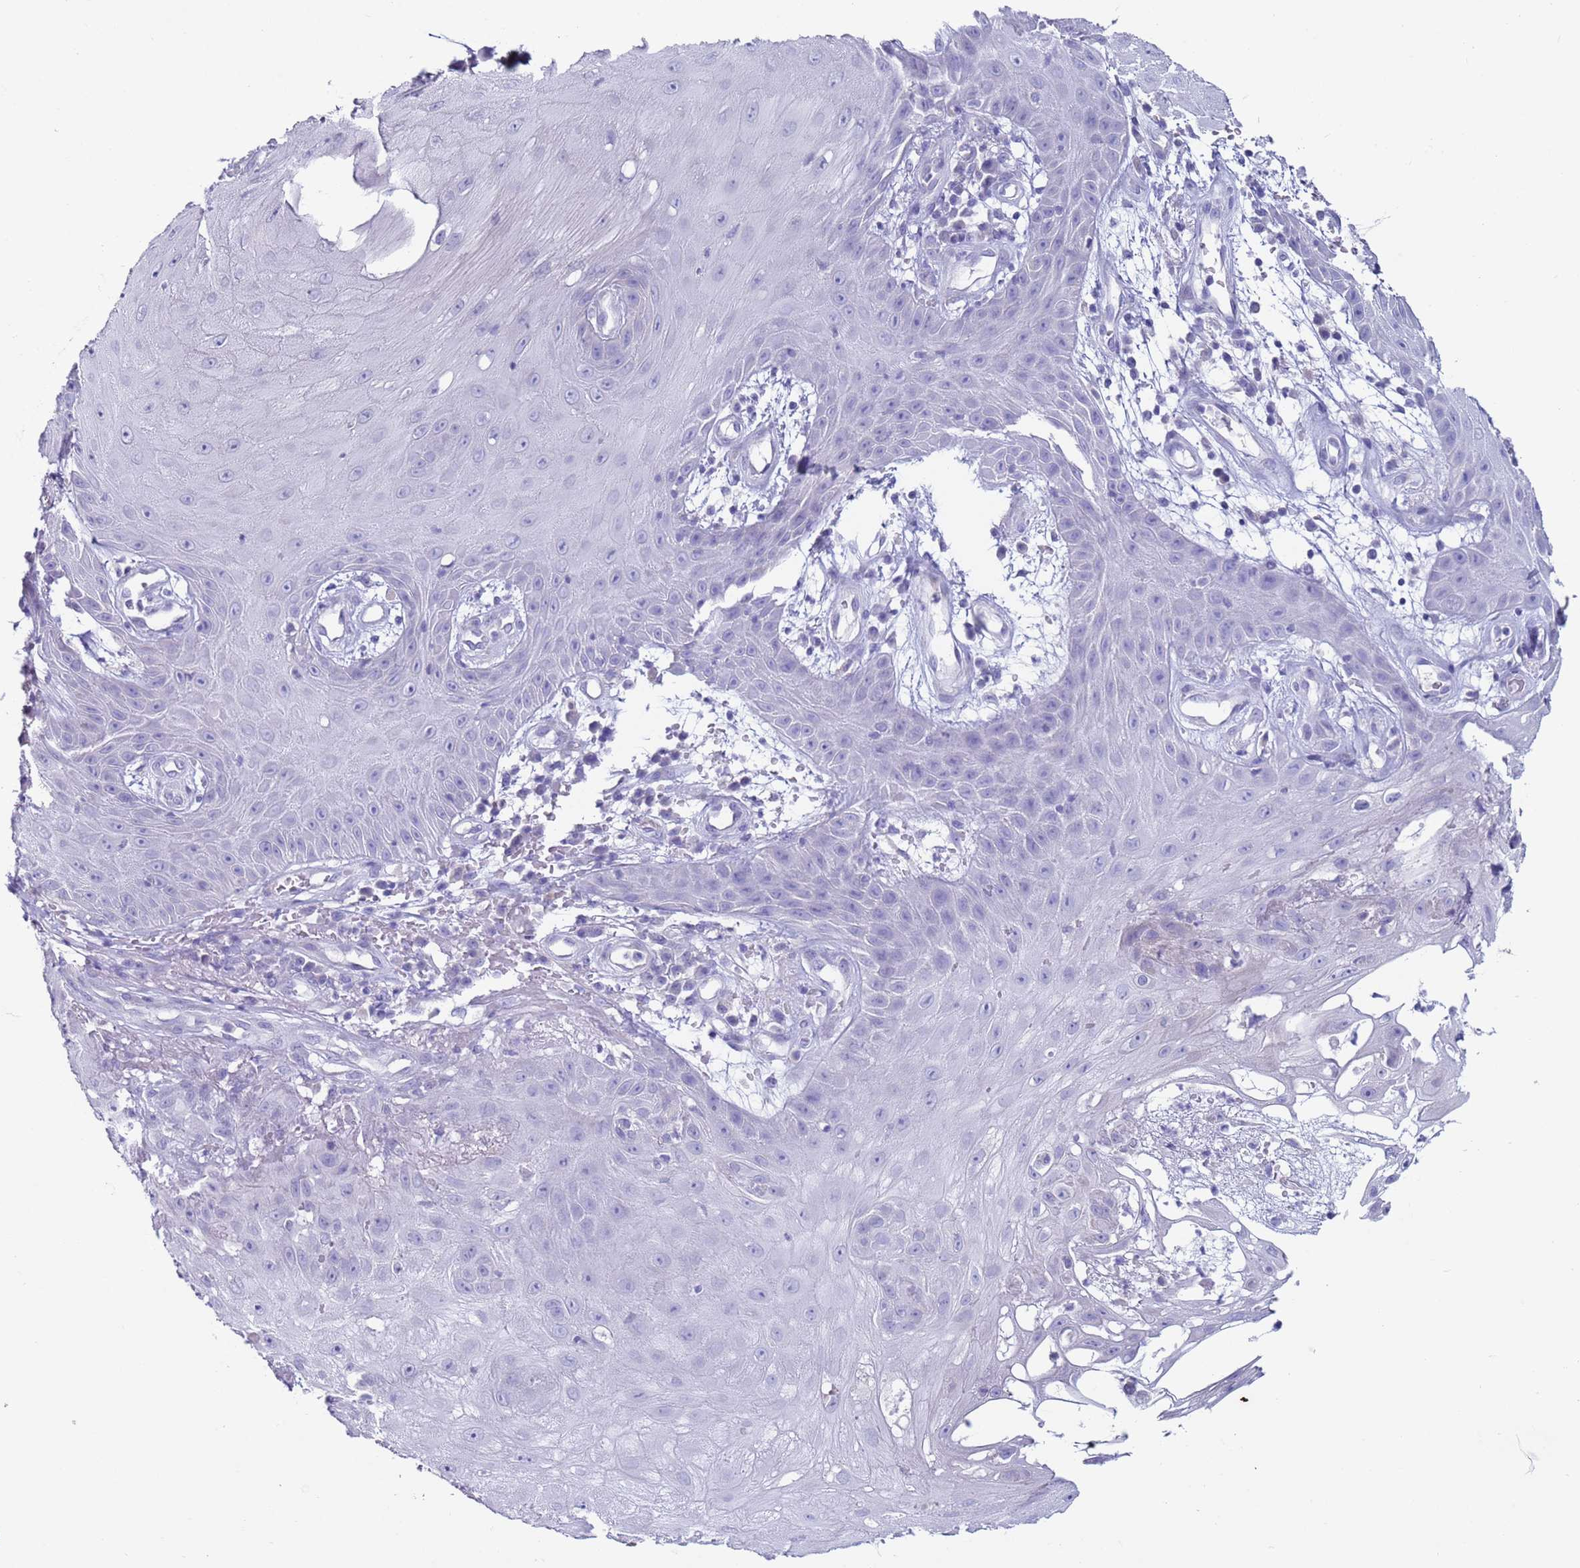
{"staining": {"intensity": "negative", "quantity": "none", "location": "none"}, "tissue": "skin cancer", "cell_type": "Tumor cells", "image_type": "cancer", "snomed": [{"axis": "morphology", "description": "Squamous cell carcinoma, NOS"}, {"axis": "topography", "description": "Skin"}], "caption": "High magnification brightfield microscopy of skin cancer stained with DAB (brown) and counterstained with hematoxylin (blue): tumor cells show no significant positivity.", "gene": "NPAP1", "patient": {"sex": "male", "age": 70}}